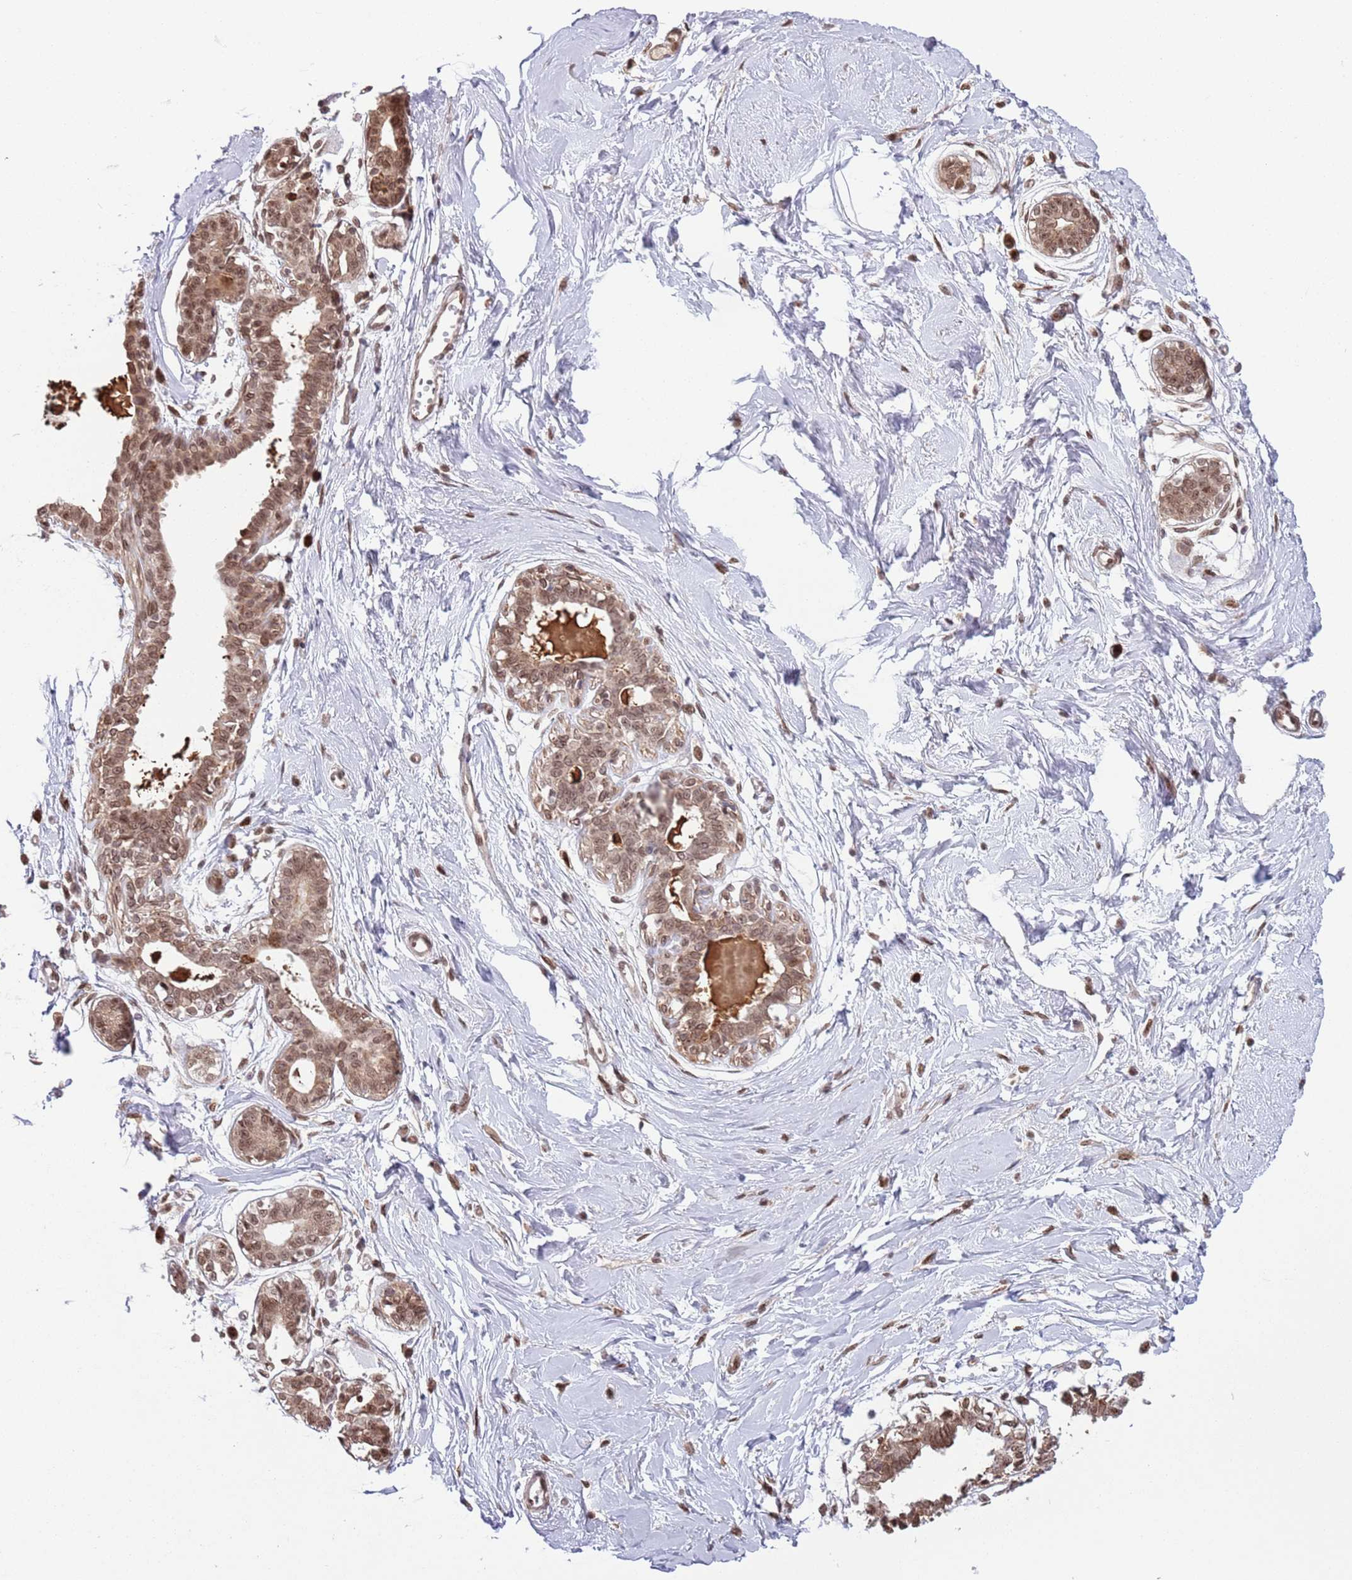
{"staining": {"intensity": "negative", "quantity": "none", "location": "none"}, "tissue": "breast", "cell_type": "Adipocytes", "image_type": "normal", "snomed": [{"axis": "morphology", "description": "Normal tissue, NOS"}, {"axis": "topography", "description": "Breast"}], "caption": "Immunohistochemistry (IHC) histopathology image of unremarkable breast: breast stained with DAB exhibits no significant protein staining in adipocytes.", "gene": "SIPA1L3", "patient": {"sex": "female", "age": 45}}